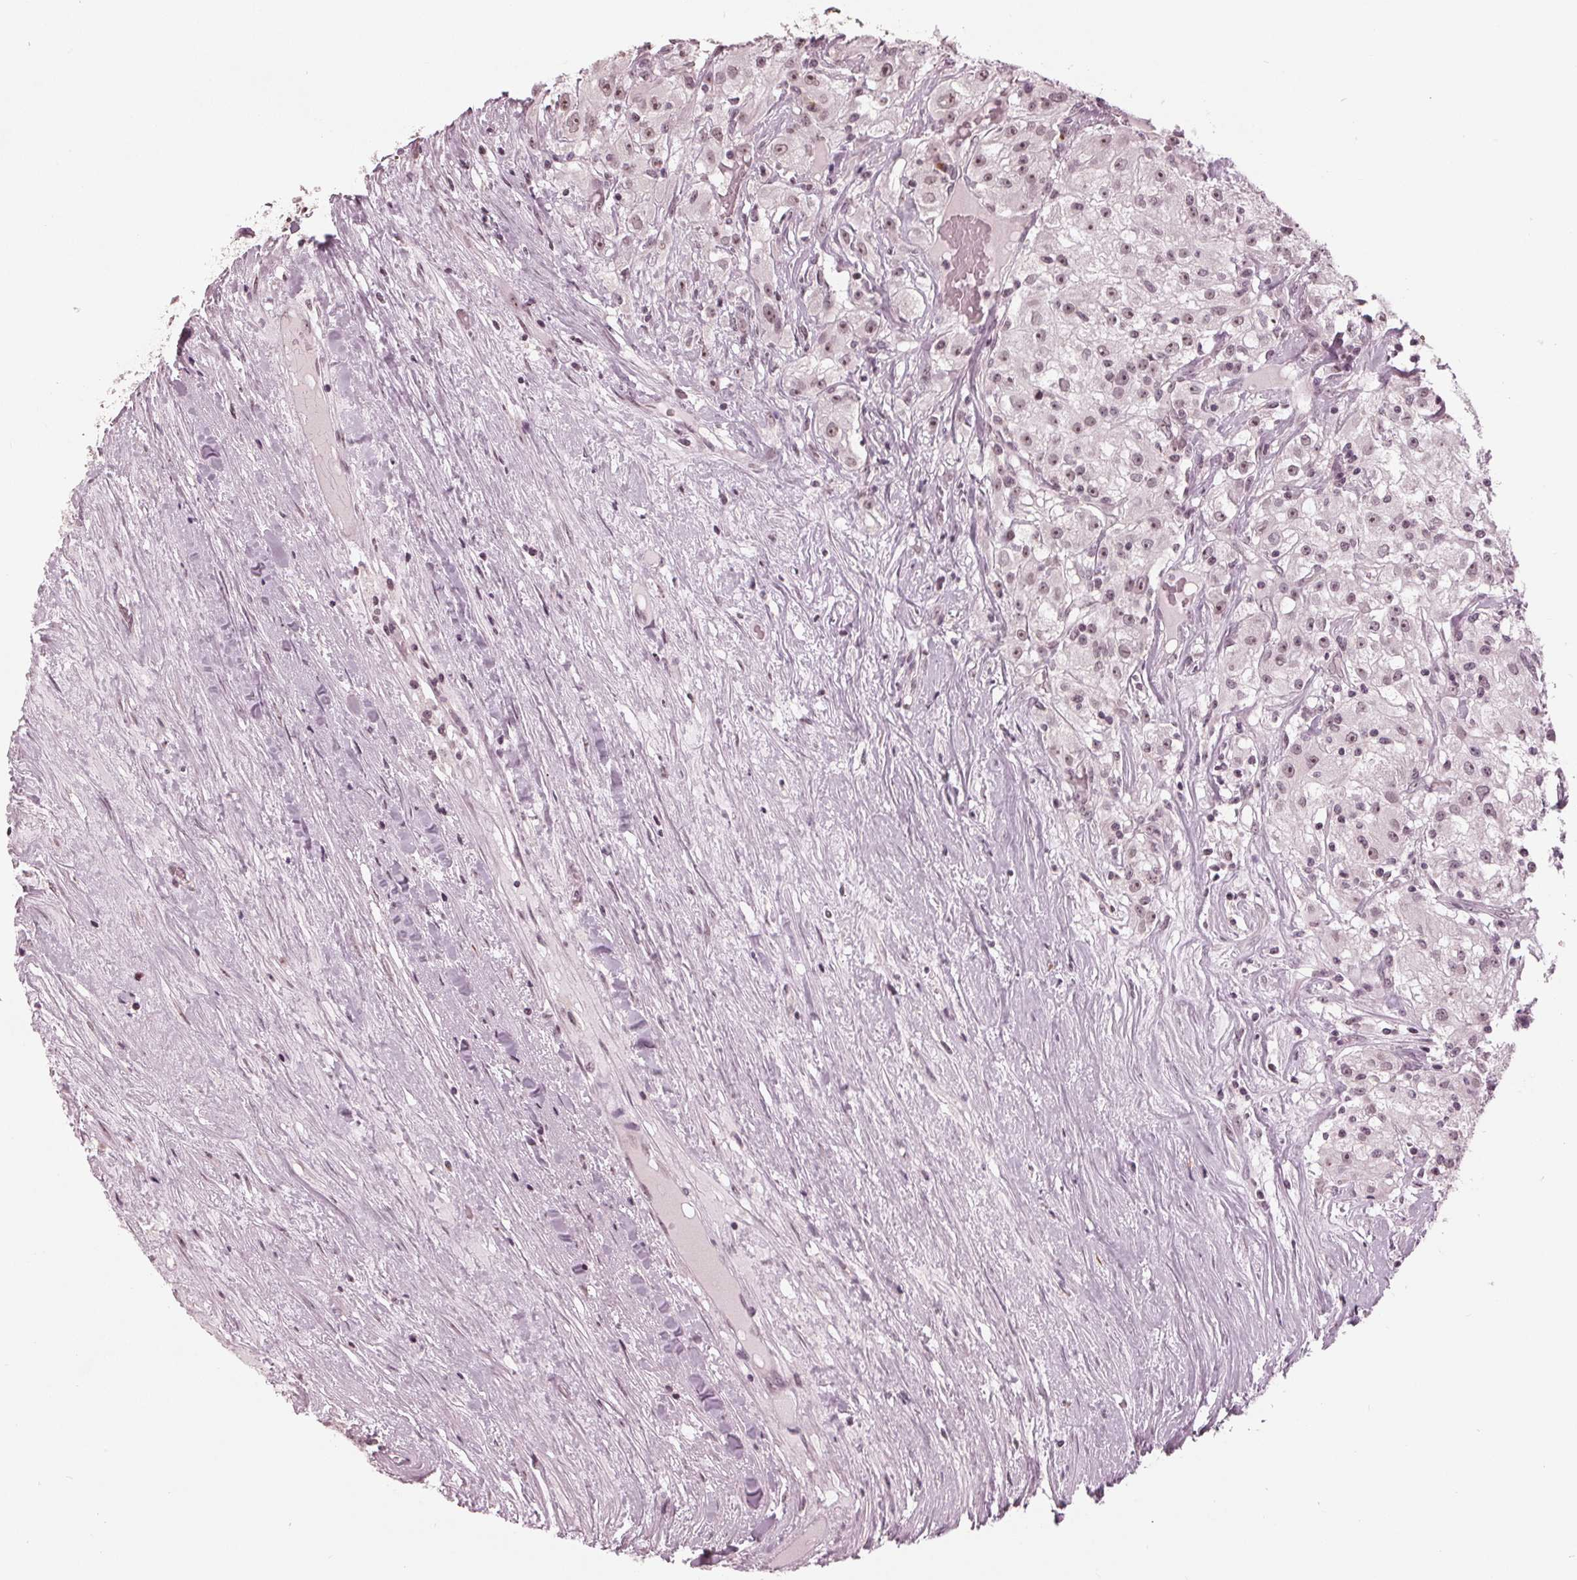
{"staining": {"intensity": "weak", "quantity": ">75%", "location": "nuclear"}, "tissue": "renal cancer", "cell_type": "Tumor cells", "image_type": "cancer", "snomed": [{"axis": "morphology", "description": "Adenocarcinoma, NOS"}, {"axis": "topography", "description": "Kidney"}], "caption": "A brown stain highlights weak nuclear positivity of a protein in renal cancer (adenocarcinoma) tumor cells. (brown staining indicates protein expression, while blue staining denotes nuclei).", "gene": "SLX4", "patient": {"sex": "female", "age": 67}}